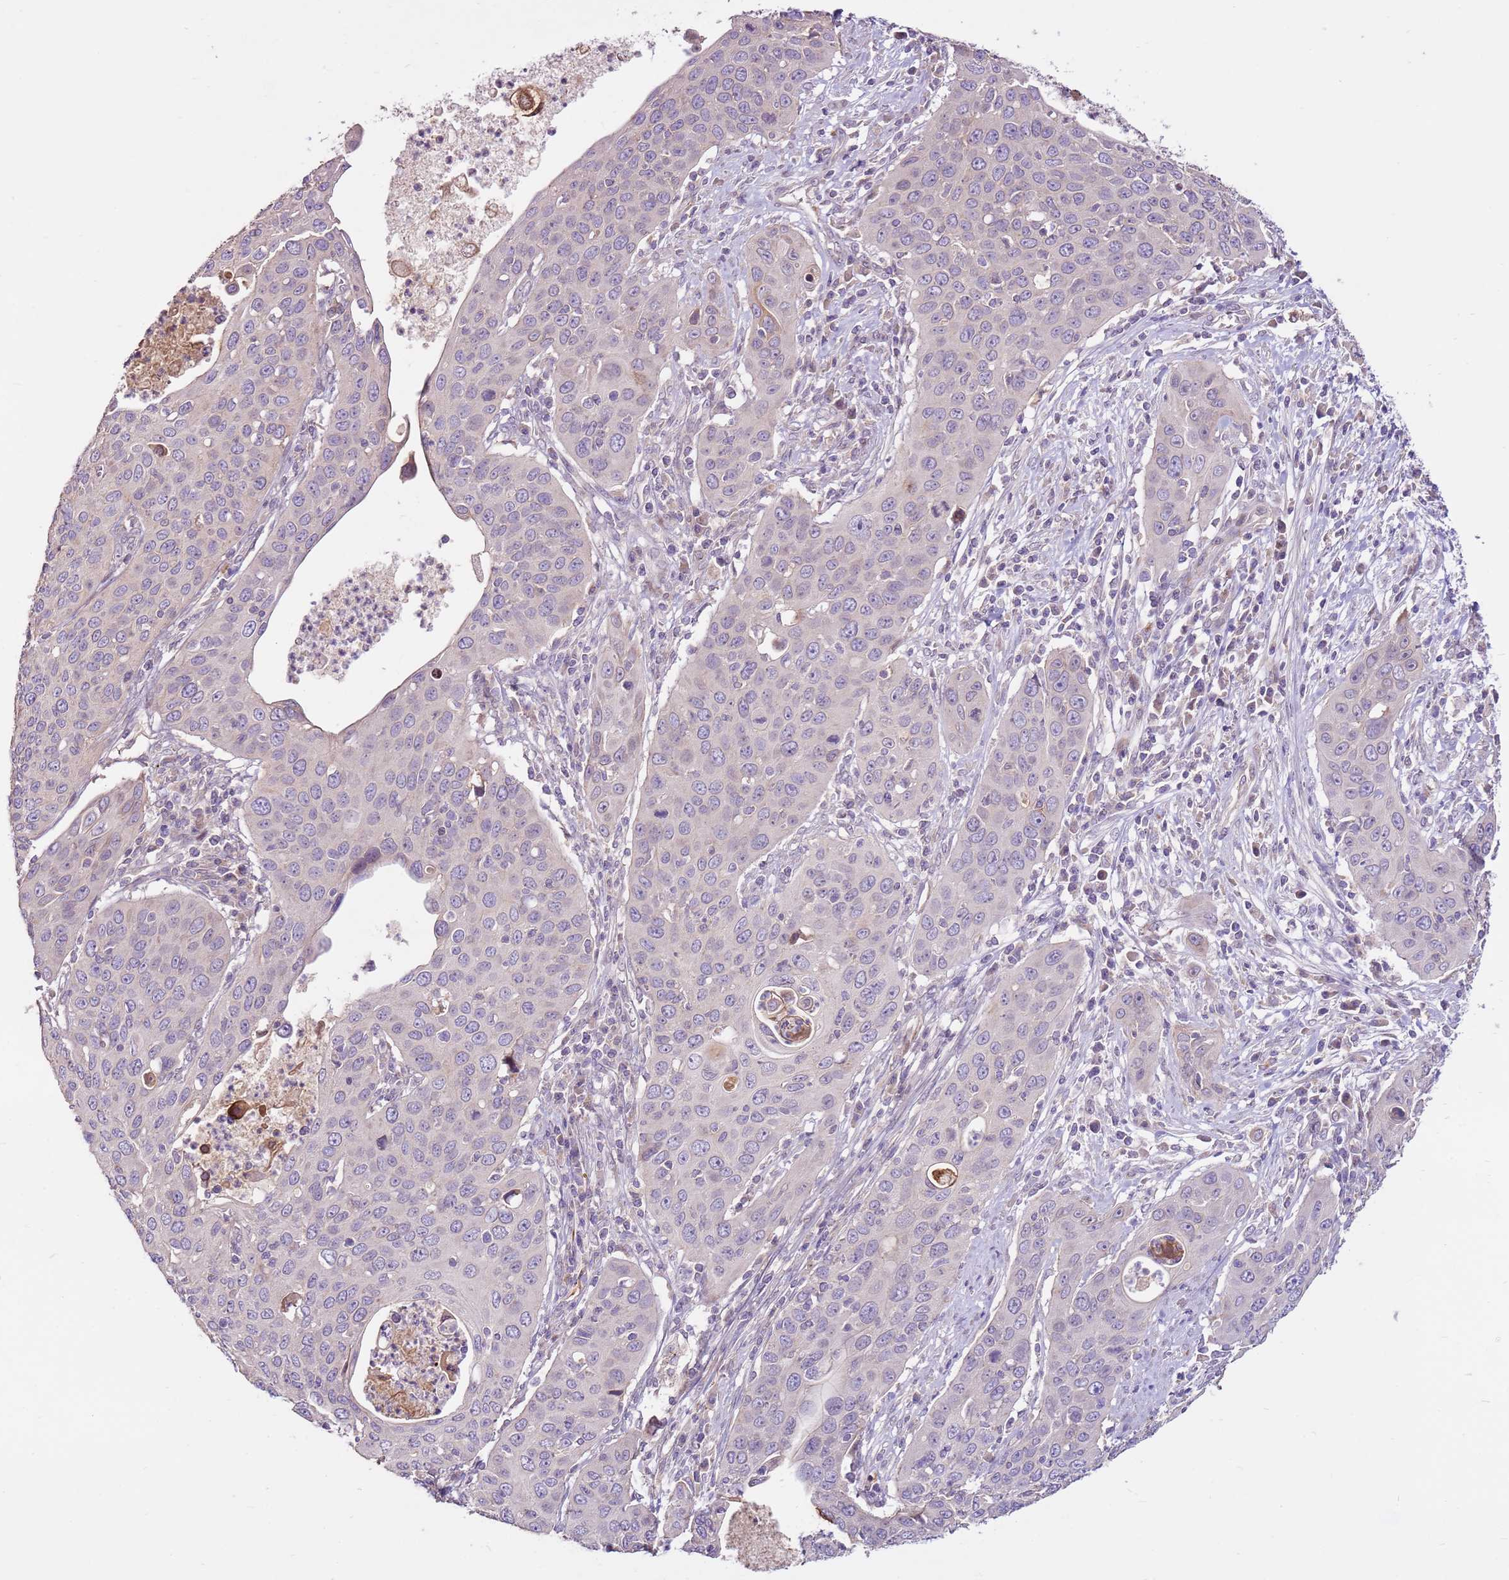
{"staining": {"intensity": "negative", "quantity": "none", "location": "none"}, "tissue": "cervical cancer", "cell_type": "Tumor cells", "image_type": "cancer", "snomed": [{"axis": "morphology", "description": "Squamous cell carcinoma, NOS"}, {"axis": "topography", "description": "Cervix"}], "caption": "Tumor cells are negative for brown protein staining in squamous cell carcinoma (cervical).", "gene": "LGI4", "patient": {"sex": "female", "age": 36}}